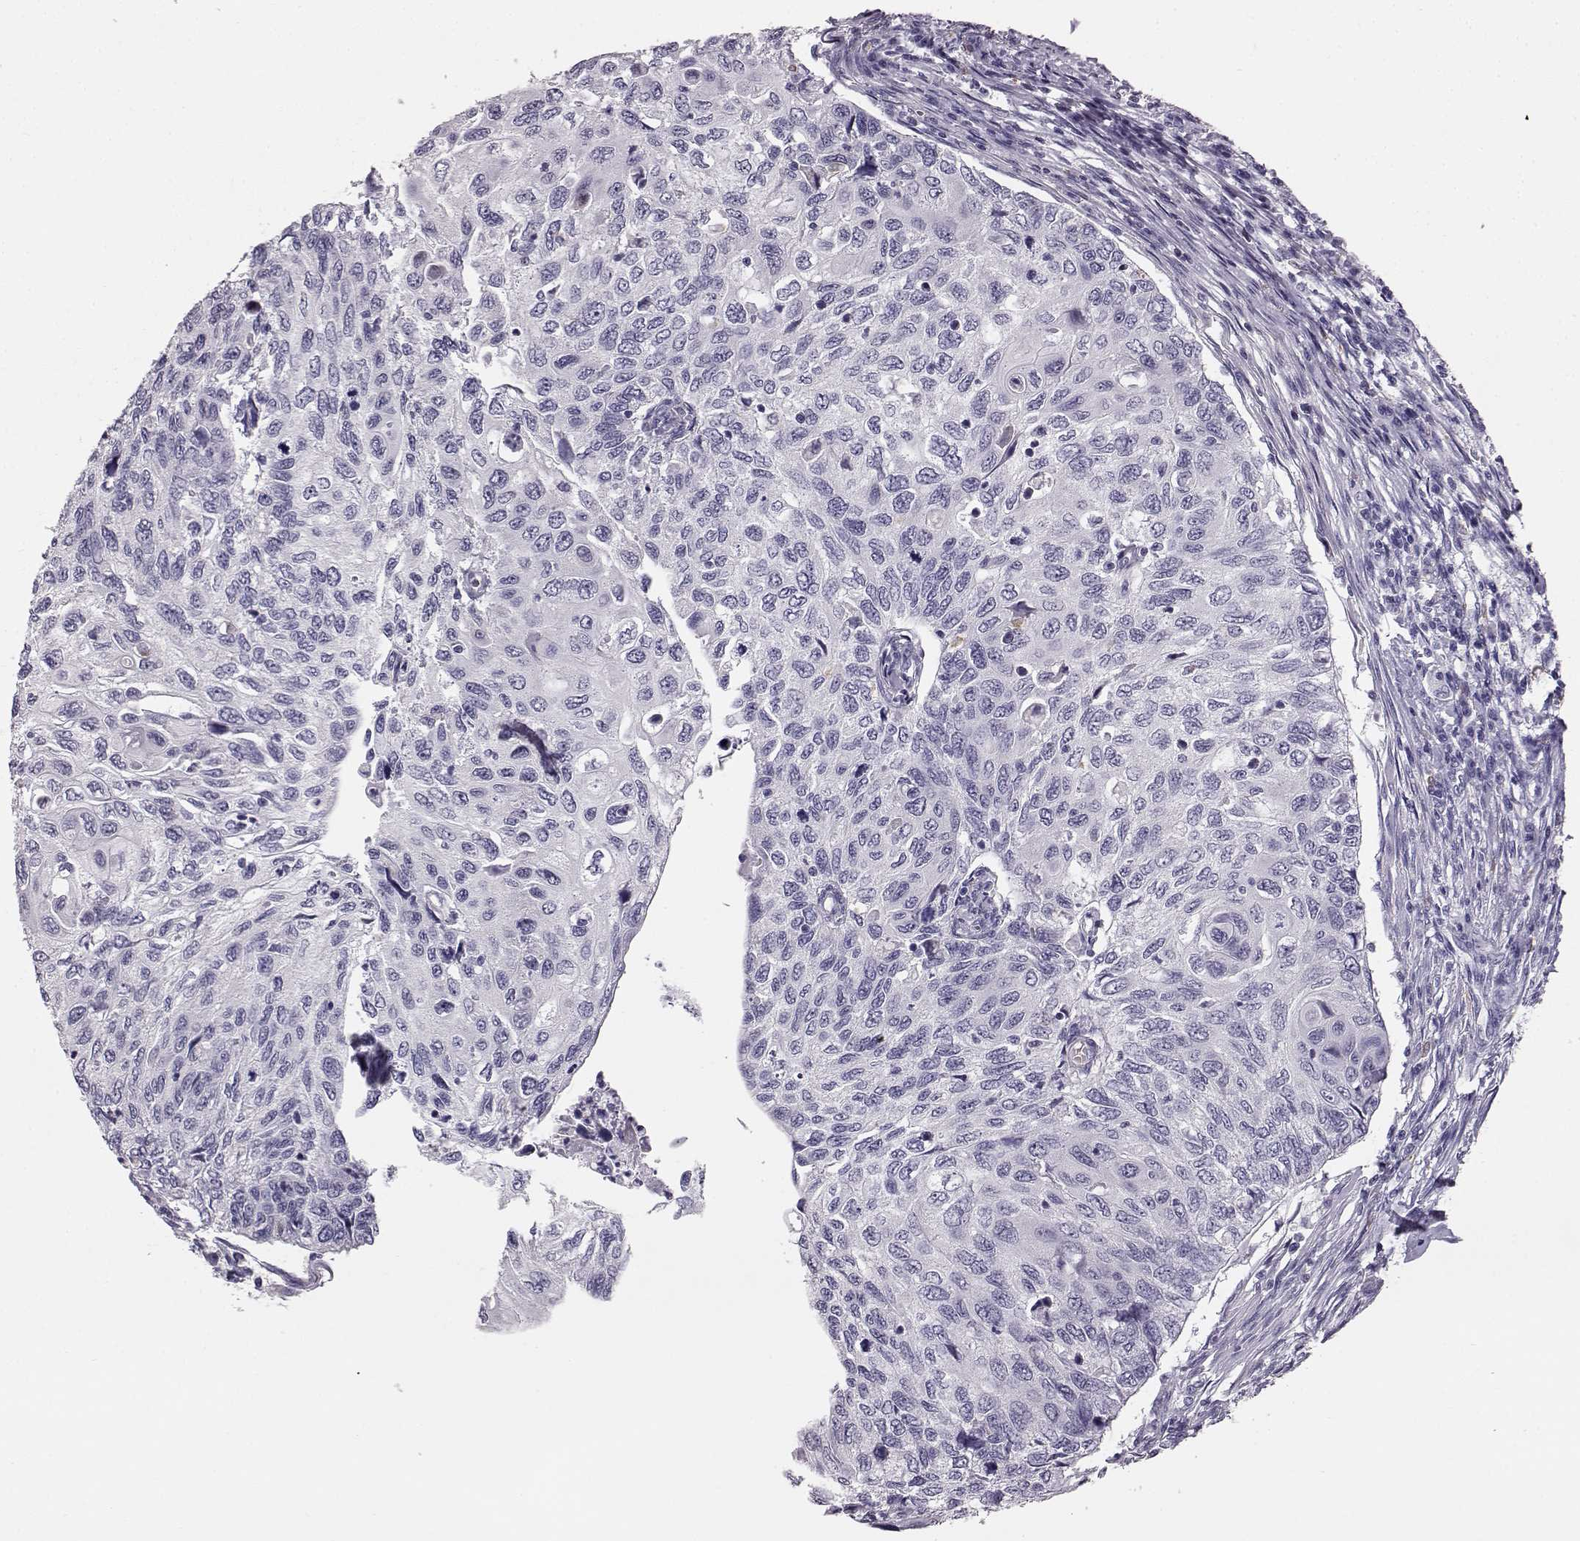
{"staining": {"intensity": "negative", "quantity": "none", "location": "none"}, "tissue": "cervical cancer", "cell_type": "Tumor cells", "image_type": "cancer", "snomed": [{"axis": "morphology", "description": "Squamous cell carcinoma, NOS"}, {"axis": "topography", "description": "Cervix"}], "caption": "High magnification brightfield microscopy of cervical cancer stained with DAB (3,3'-diaminobenzidine) (brown) and counterstained with hematoxylin (blue): tumor cells show no significant staining.", "gene": "NPTXR", "patient": {"sex": "female", "age": 70}}